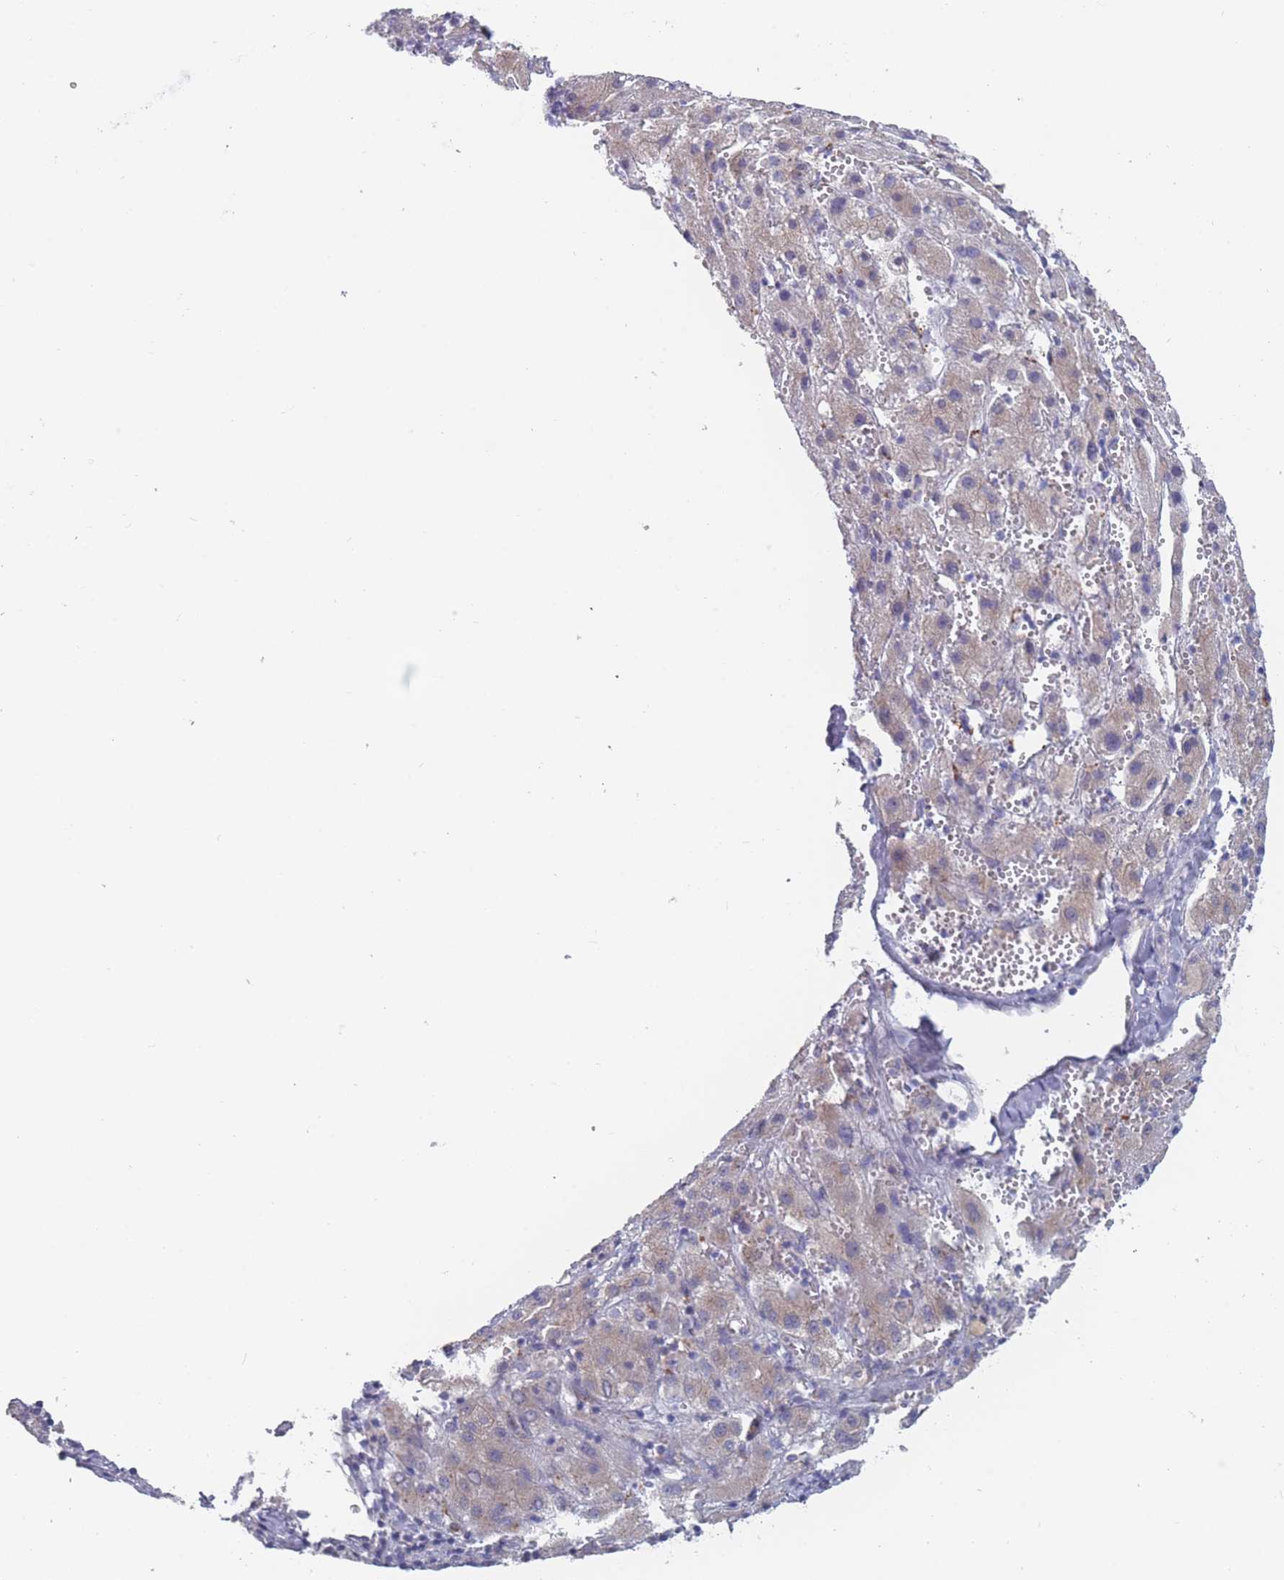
{"staining": {"intensity": "weak", "quantity": "25%-75%", "location": "cytoplasmic/membranous"}, "tissue": "liver cancer", "cell_type": "Tumor cells", "image_type": "cancer", "snomed": [{"axis": "morphology", "description": "Carcinoma, Hepatocellular, NOS"}, {"axis": "topography", "description": "Liver"}], "caption": "Protein expression analysis of liver hepatocellular carcinoma demonstrates weak cytoplasmic/membranous staining in about 25%-75% of tumor cells.", "gene": "SLC1A6", "patient": {"sex": "female", "age": 58}}